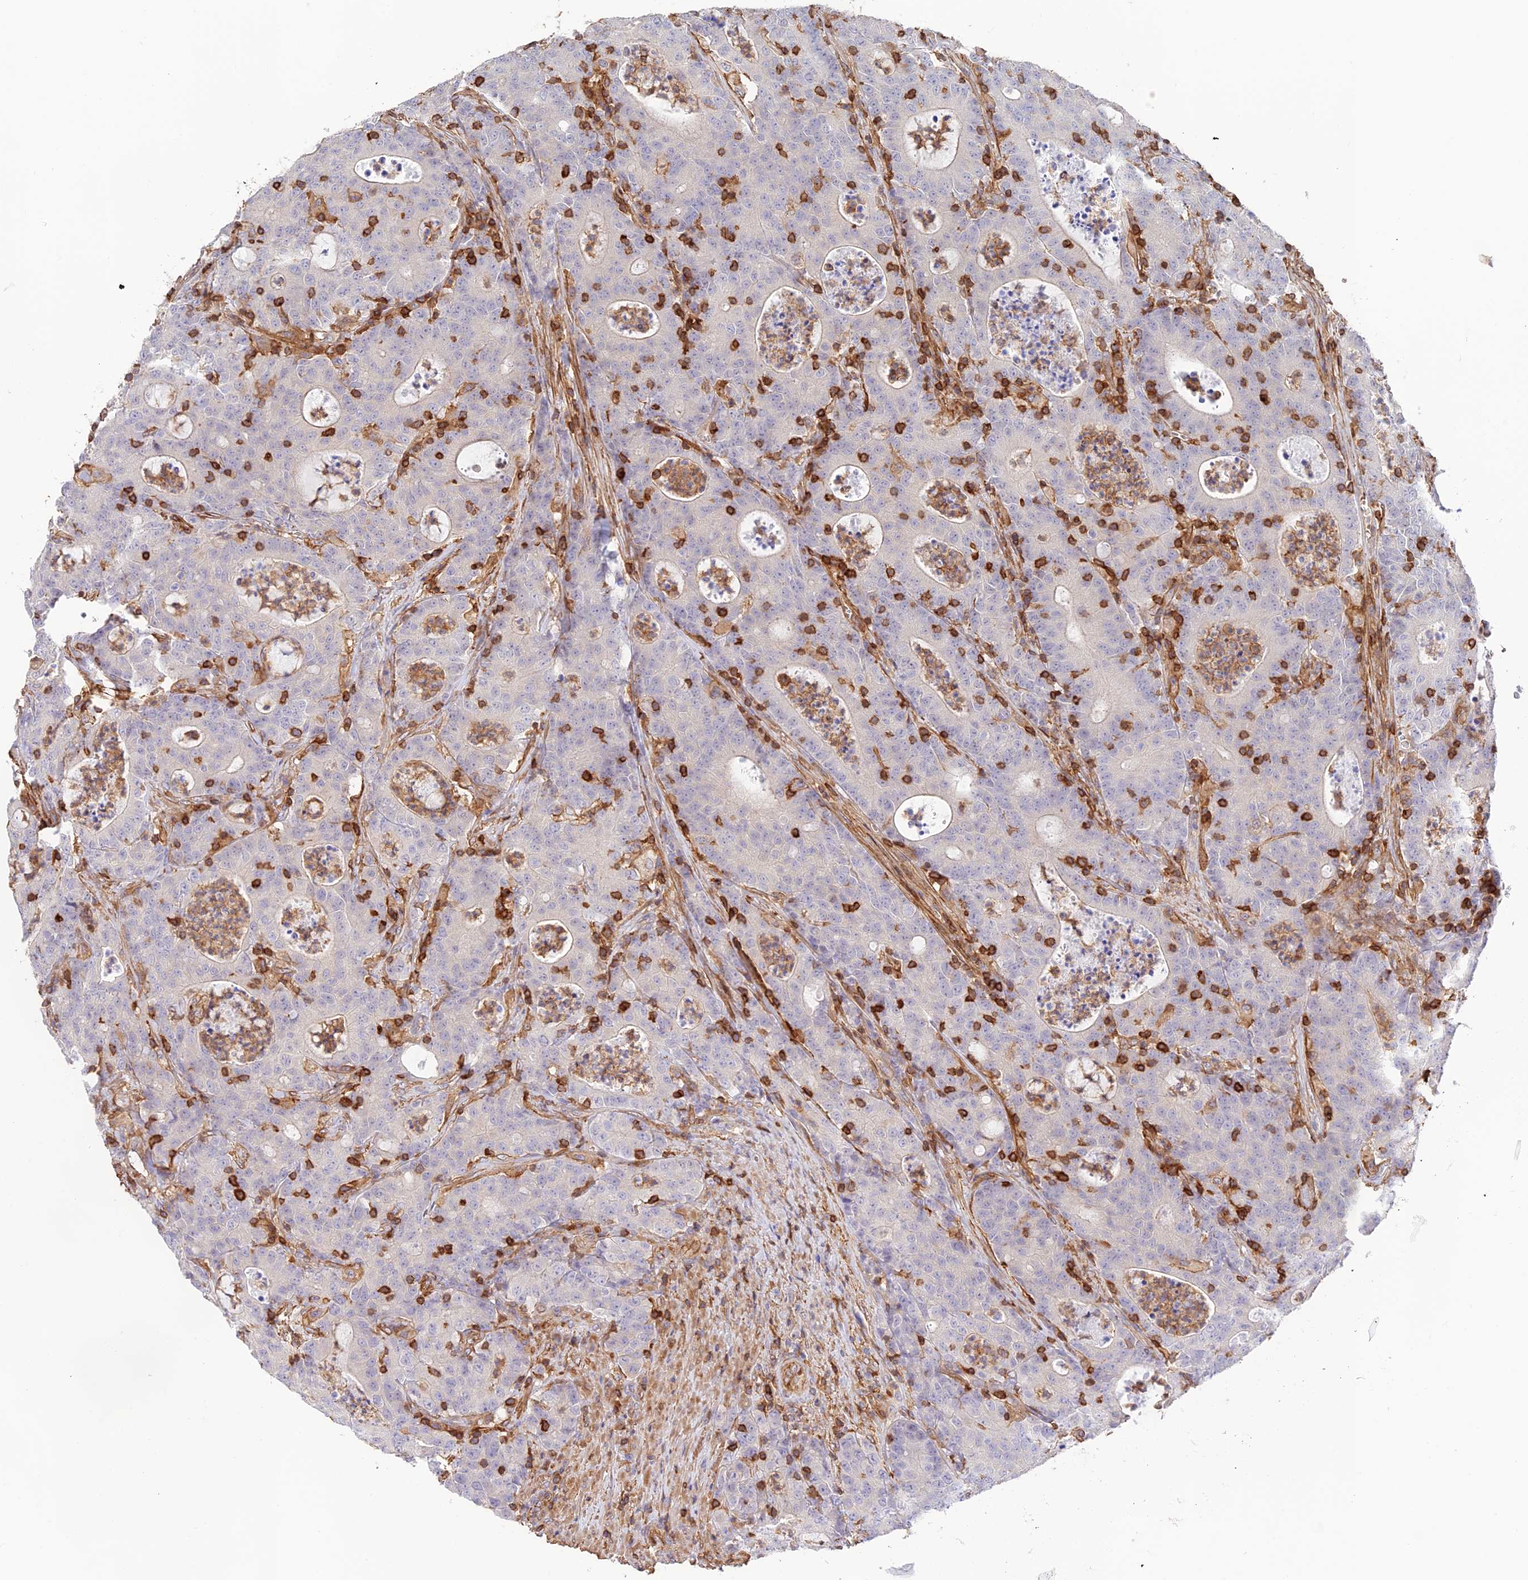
{"staining": {"intensity": "negative", "quantity": "none", "location": "none"}, "tissue": "colorectal cancer", "cell_type": "Tumor cells", "image_type": "cancer", "snomed": [{"axis": "morphology", "description": "Adenocarcinoma, NOS"}, {"axis": "topography", "description": "Colon"}], "caption": "Tumor cells show no significant protein staining in colorectal adenocarcinoma. (Stains: DAB immunohistochemistry with hematoxylin counter stain, Microscopy: brightfield microscopy at high magnification).", "gene": "DENND1C", "patient": {"sex": "male", "age": 83}}